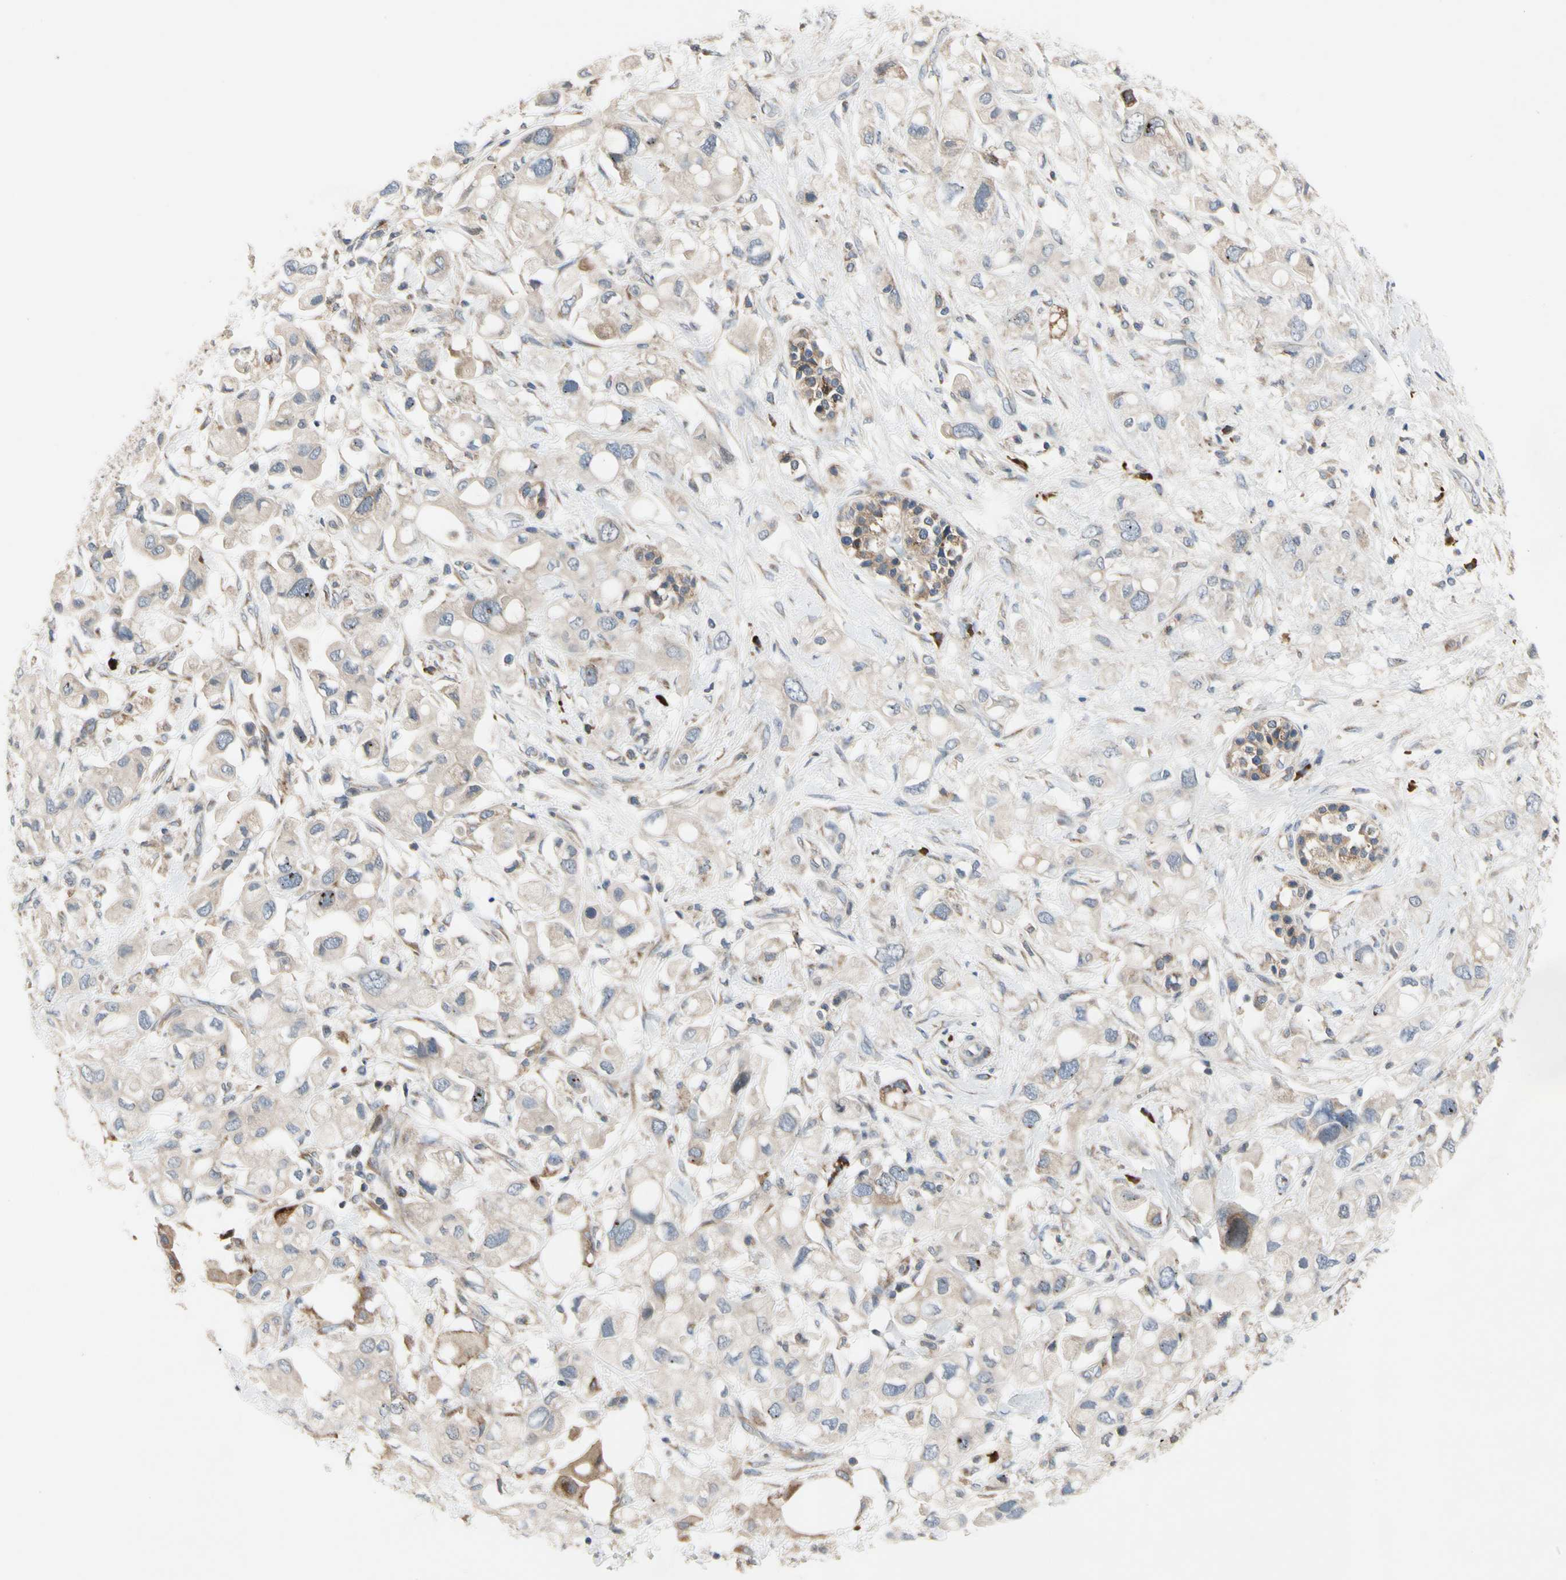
{"staining": {"intensity": "weak", "quantity": ">75%", "location": "cytoplasmic/membranous"}, "tissue": "pancreatic cancer", "cell_type": "Tumor cells", "image_type": "cancer", "snomed": [{"axis": "morphology", "description": "Adenocarcinoma, NOS"}, {"axis": "topography", "description": "Pancreas"}], "caption": "Protein expression analysis of adenocarcinoma (pancreatic) shows weak cytoplasmic/membranous staining in approximately >75% of tumor cells. (DAB = brown stain, brightfield microscopy at high magnification).", "gene": "MMEL1", "patient": {"sex": "female", "age": 56}}